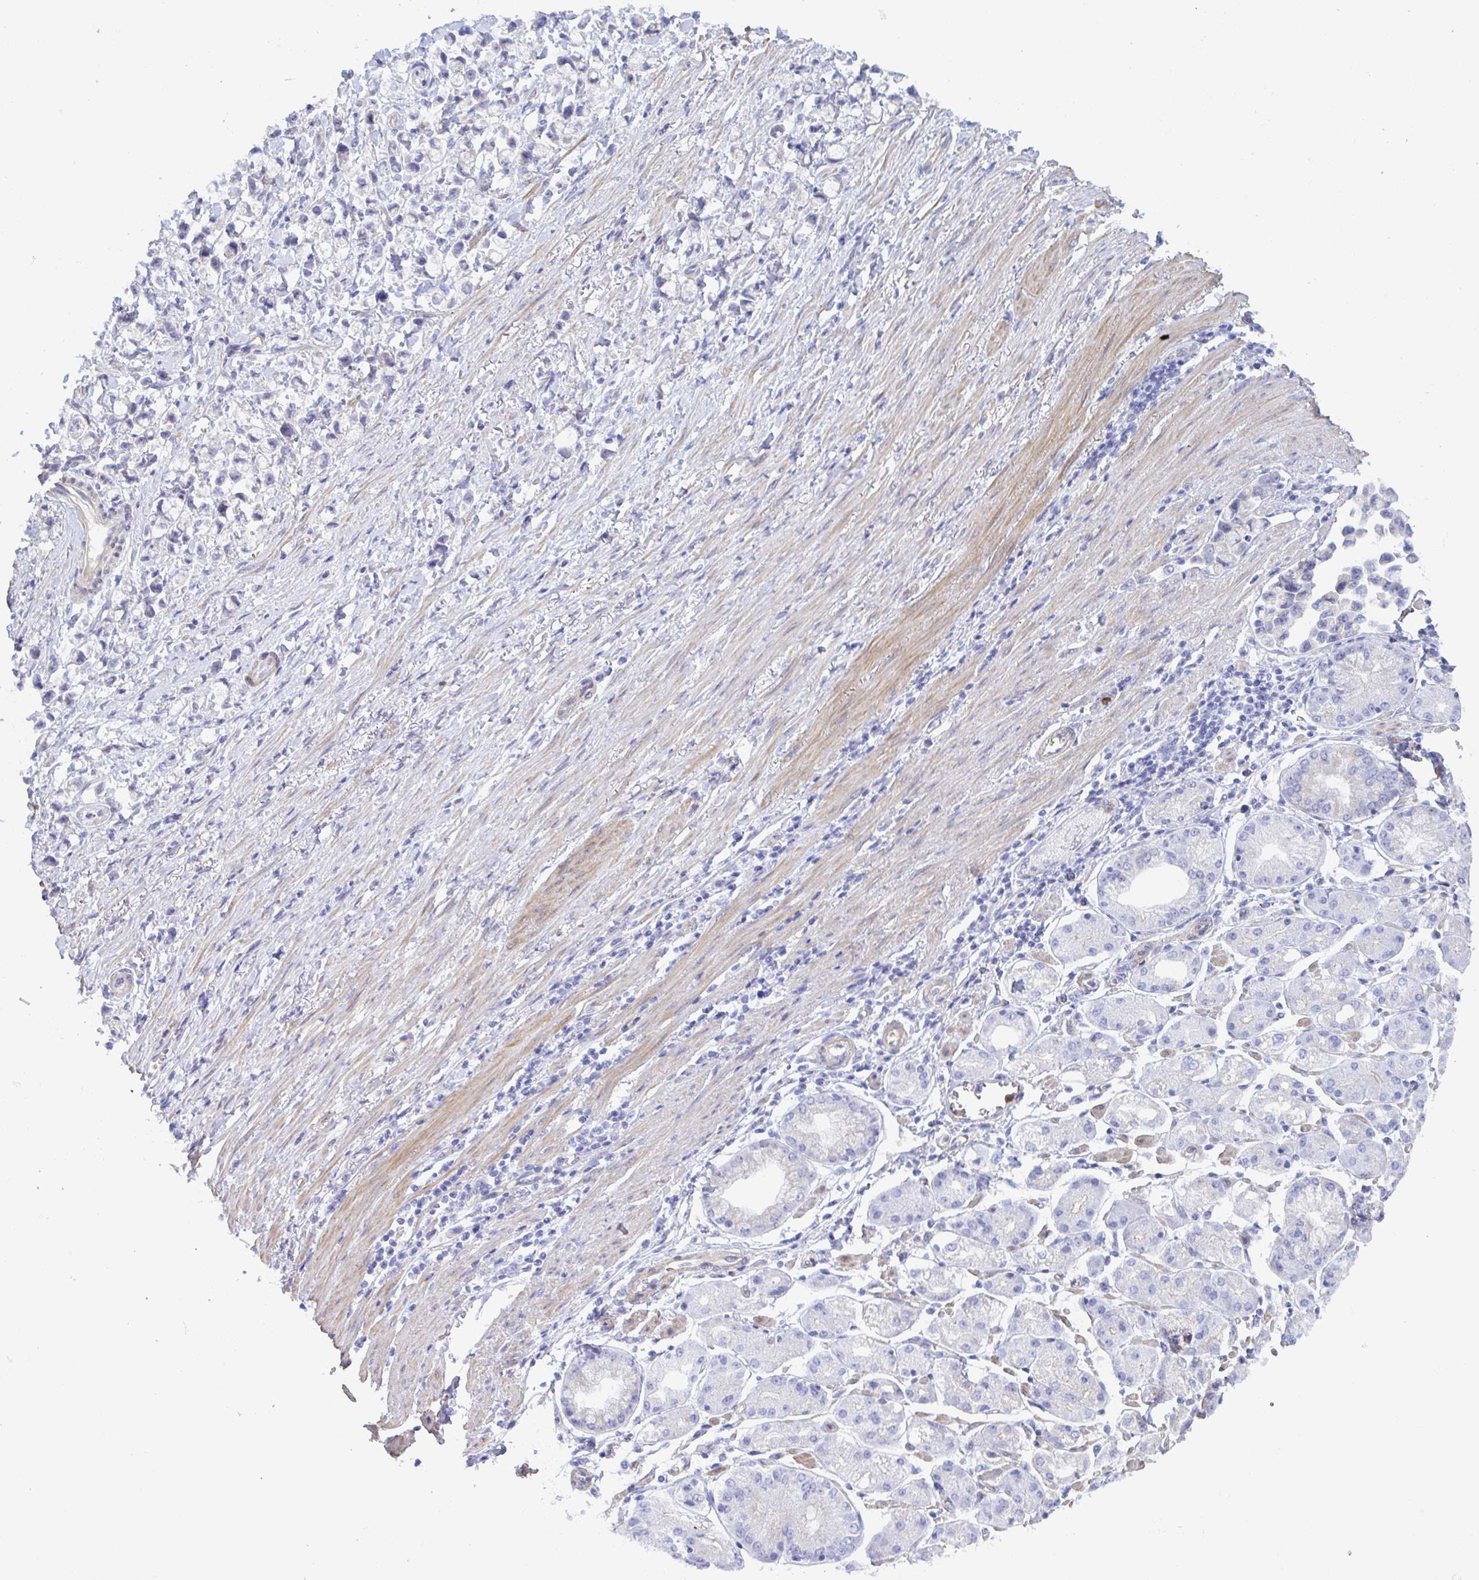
{"staining": {"intensity": "negative", "quantity": "none", "location": "none"}, "tissue": "stomach cancer", "cell_type": "Tumor cells", "image_type": "cancer", "snomed": [{"axis": "morphology", "description": "Adenocarcinoma, NOS"}, {"axis": "topography", "description": "Stomach"}], "caption": "Immunohistochemistry of human stomach adenocarcinoma displays no staining in tumor cells.", "gene": "CEP170B", "patient": {"sex": "female", "age": 81}}